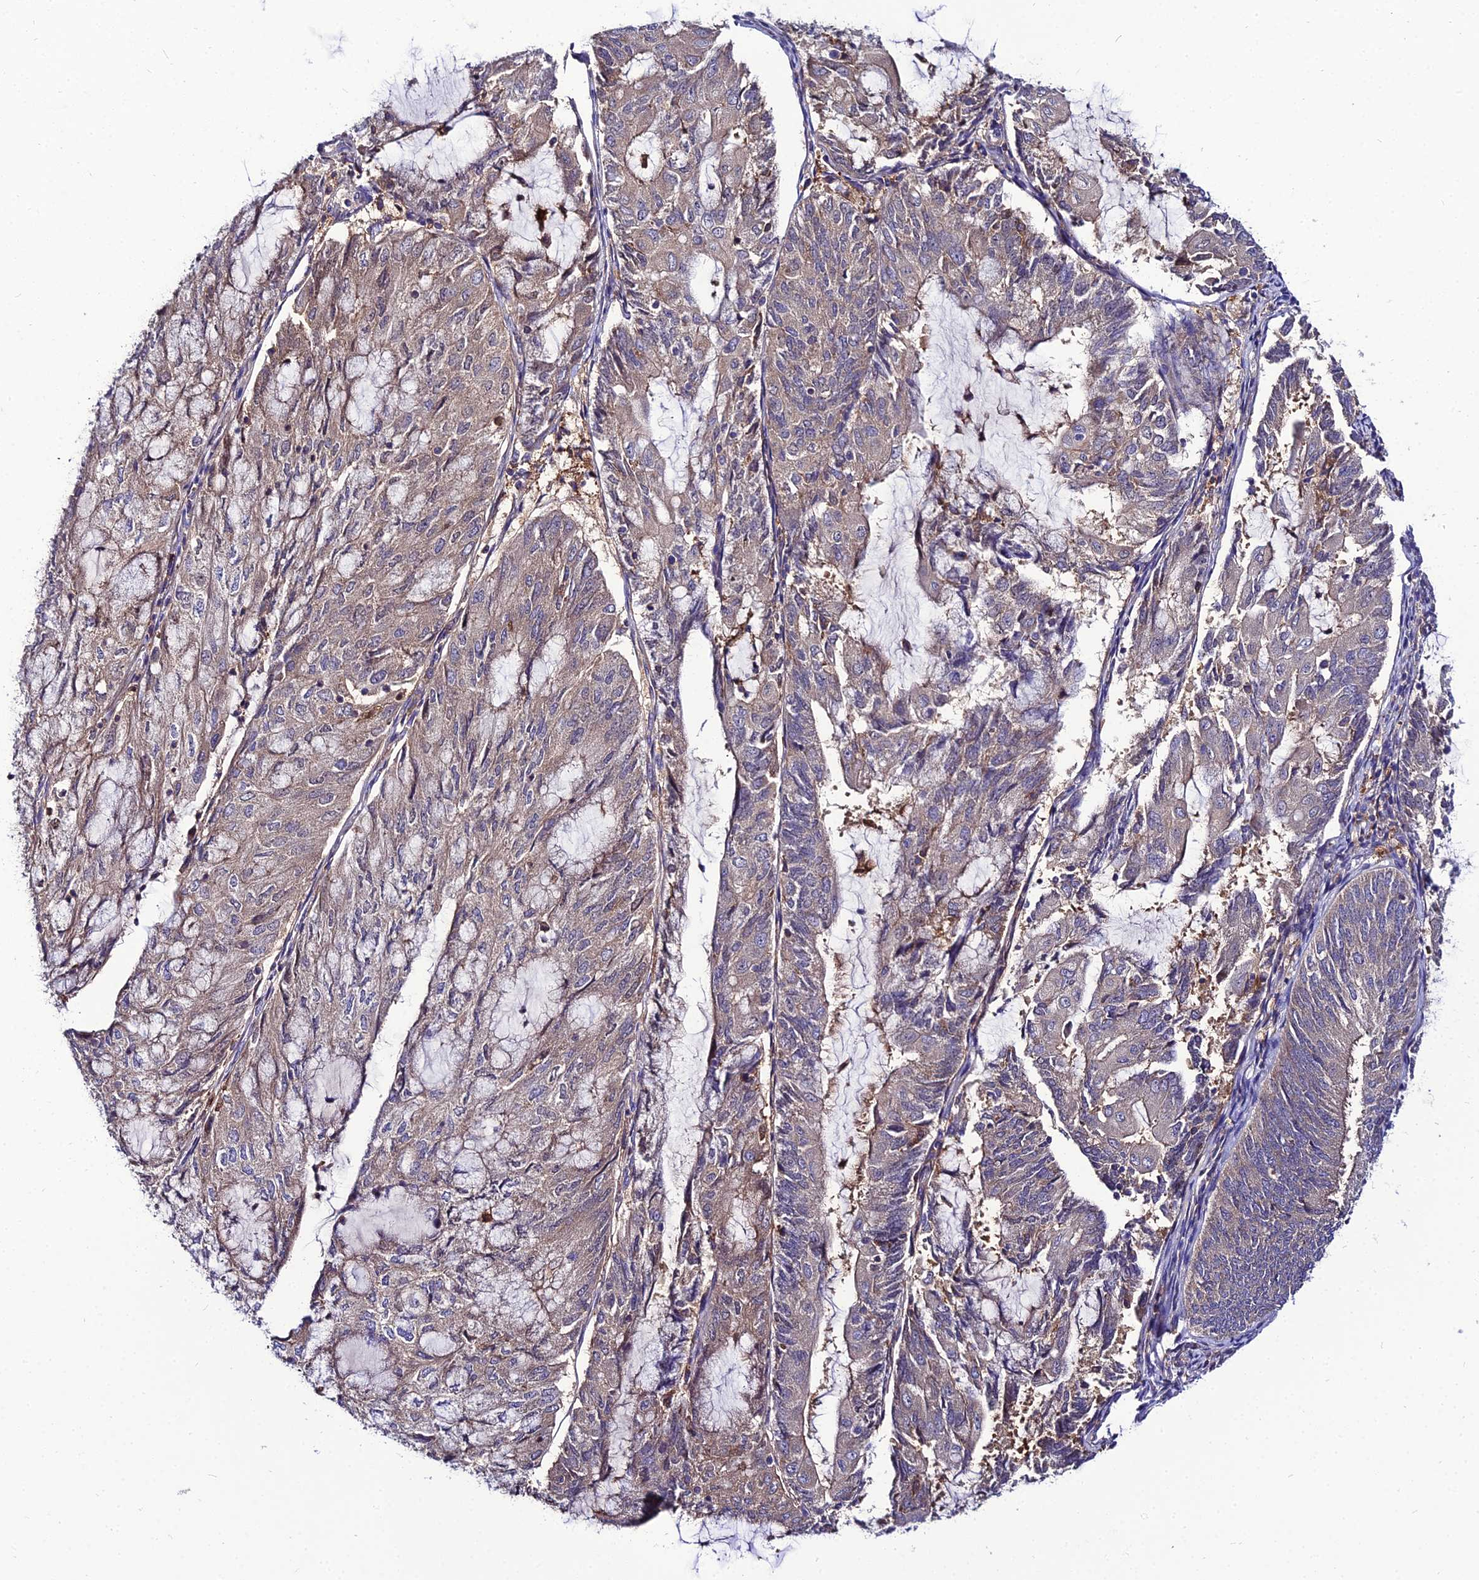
{"staining": {"intensity": "weak", "quantity": "25%-75%", "location": "cytoplasmic/membranous"}, "tissue": "endometrial cancer", "cell_type": "Tumor cells", "image_type": "cancer", "snomed": [{"axis": "morphology", "description": "Adenocarcinoma, NOS"}, {"axis": "topography", "description": "Endometrium"}], "caption": "This is a photomicrograph of IHC staining of adenocarcinoma (endometrial), which shows weak positivity in the cytoplasmic/membranous of tumor cells.", "gene": "C2orf69", "patient": {"sex": "female", "age": 81}}